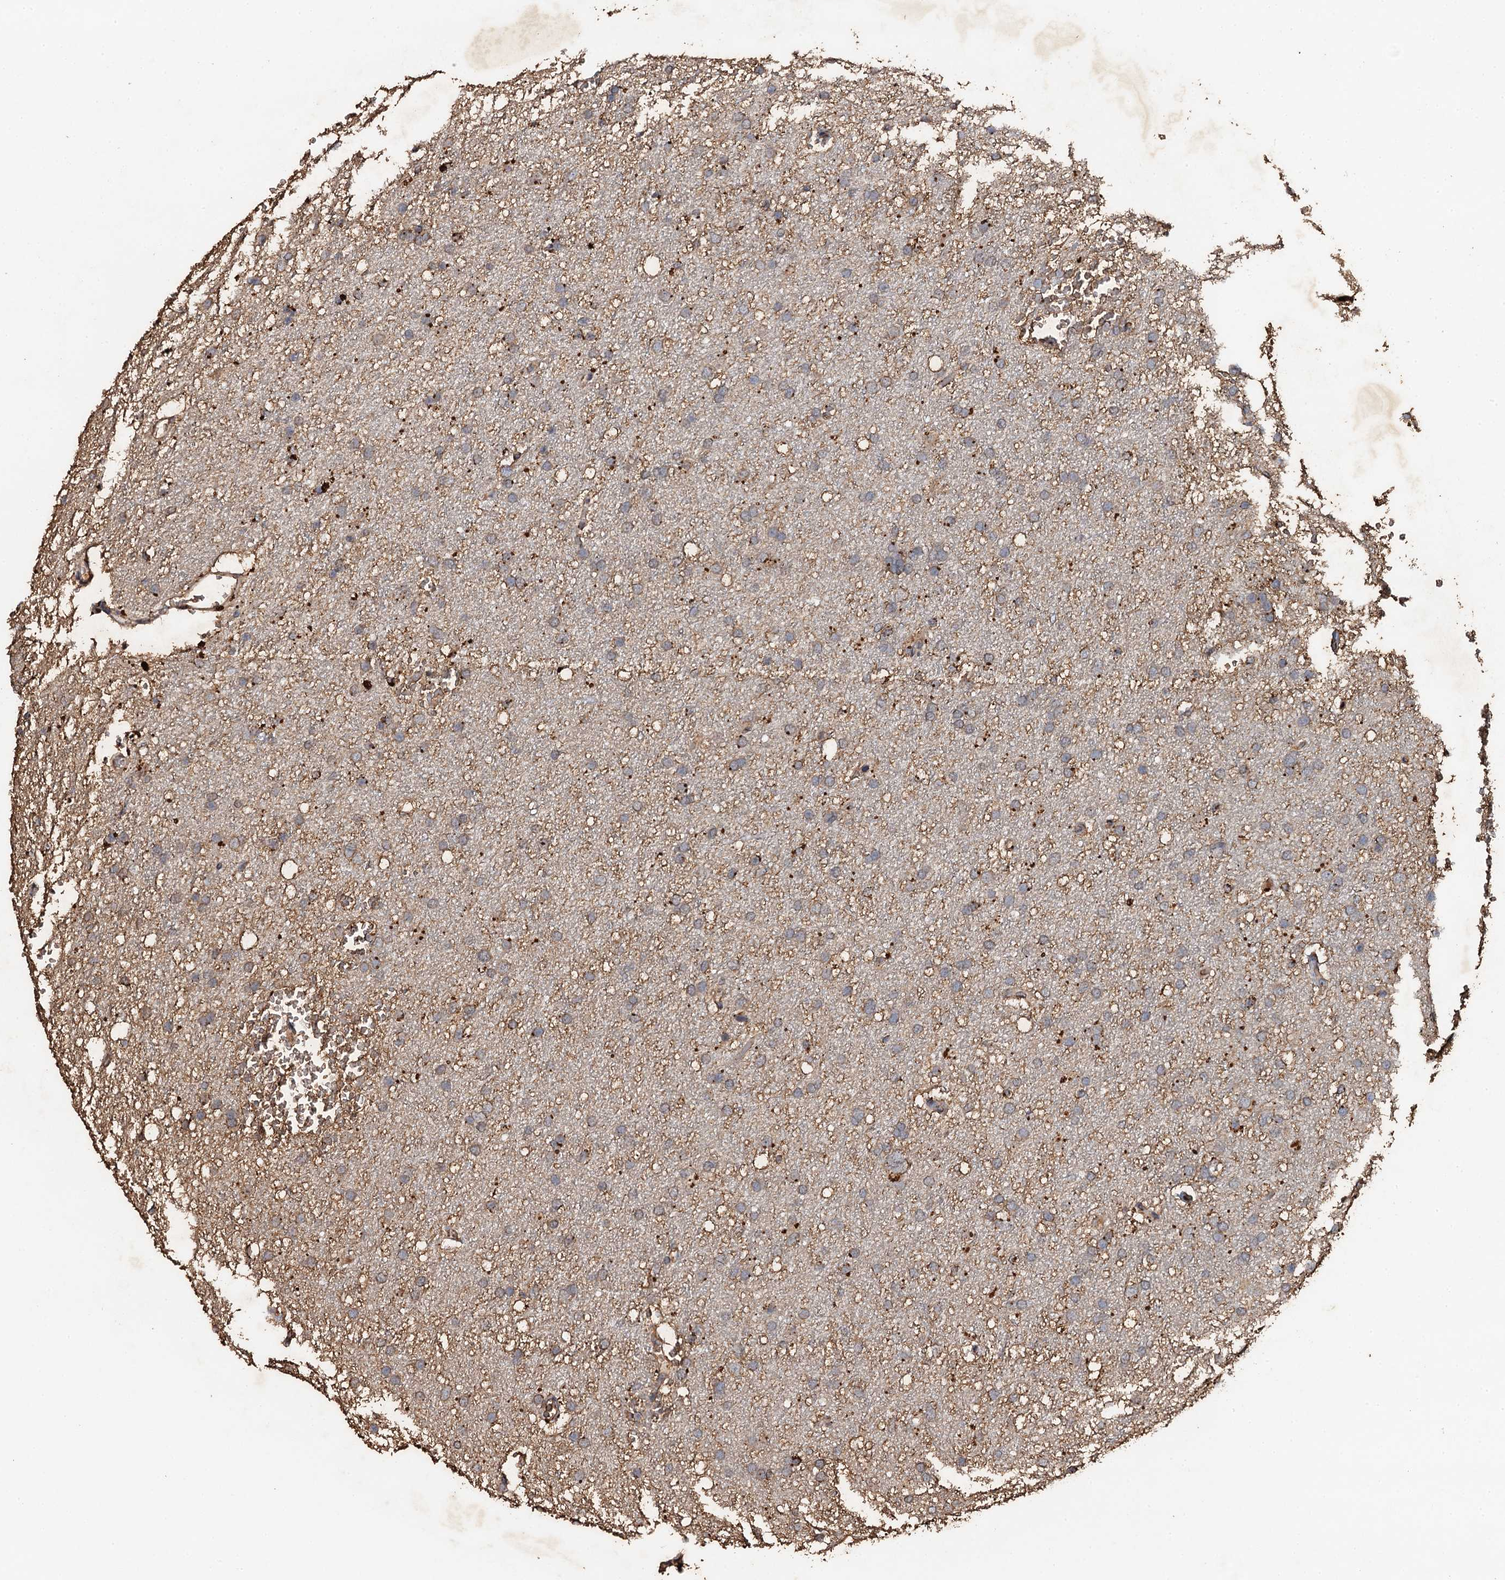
{"staining": {"intensity": "moderate", "quantity": "<25%", "location": "cytoplasmic/membranous"}, "tissue": "glioma", "cell_type": "Tumor cells", "image_type": "cancer", "snomed": [{"axis": "morphology", "description": "Glioma, malignant, High grade"}, {"axis": "topography", "description": "Cerebral cortex"}], "caption": "Immunohistochemistry (IHC) (DAB (3,3'-diaminobenzidine)) staining of malignant glioma (high-grade) shows moderate cytoplasmic/membranous protein expression in approximately <25% of tumor cells.", "gene": "ADAMTS10", "patient": {"sex": "female", "age": 36}}